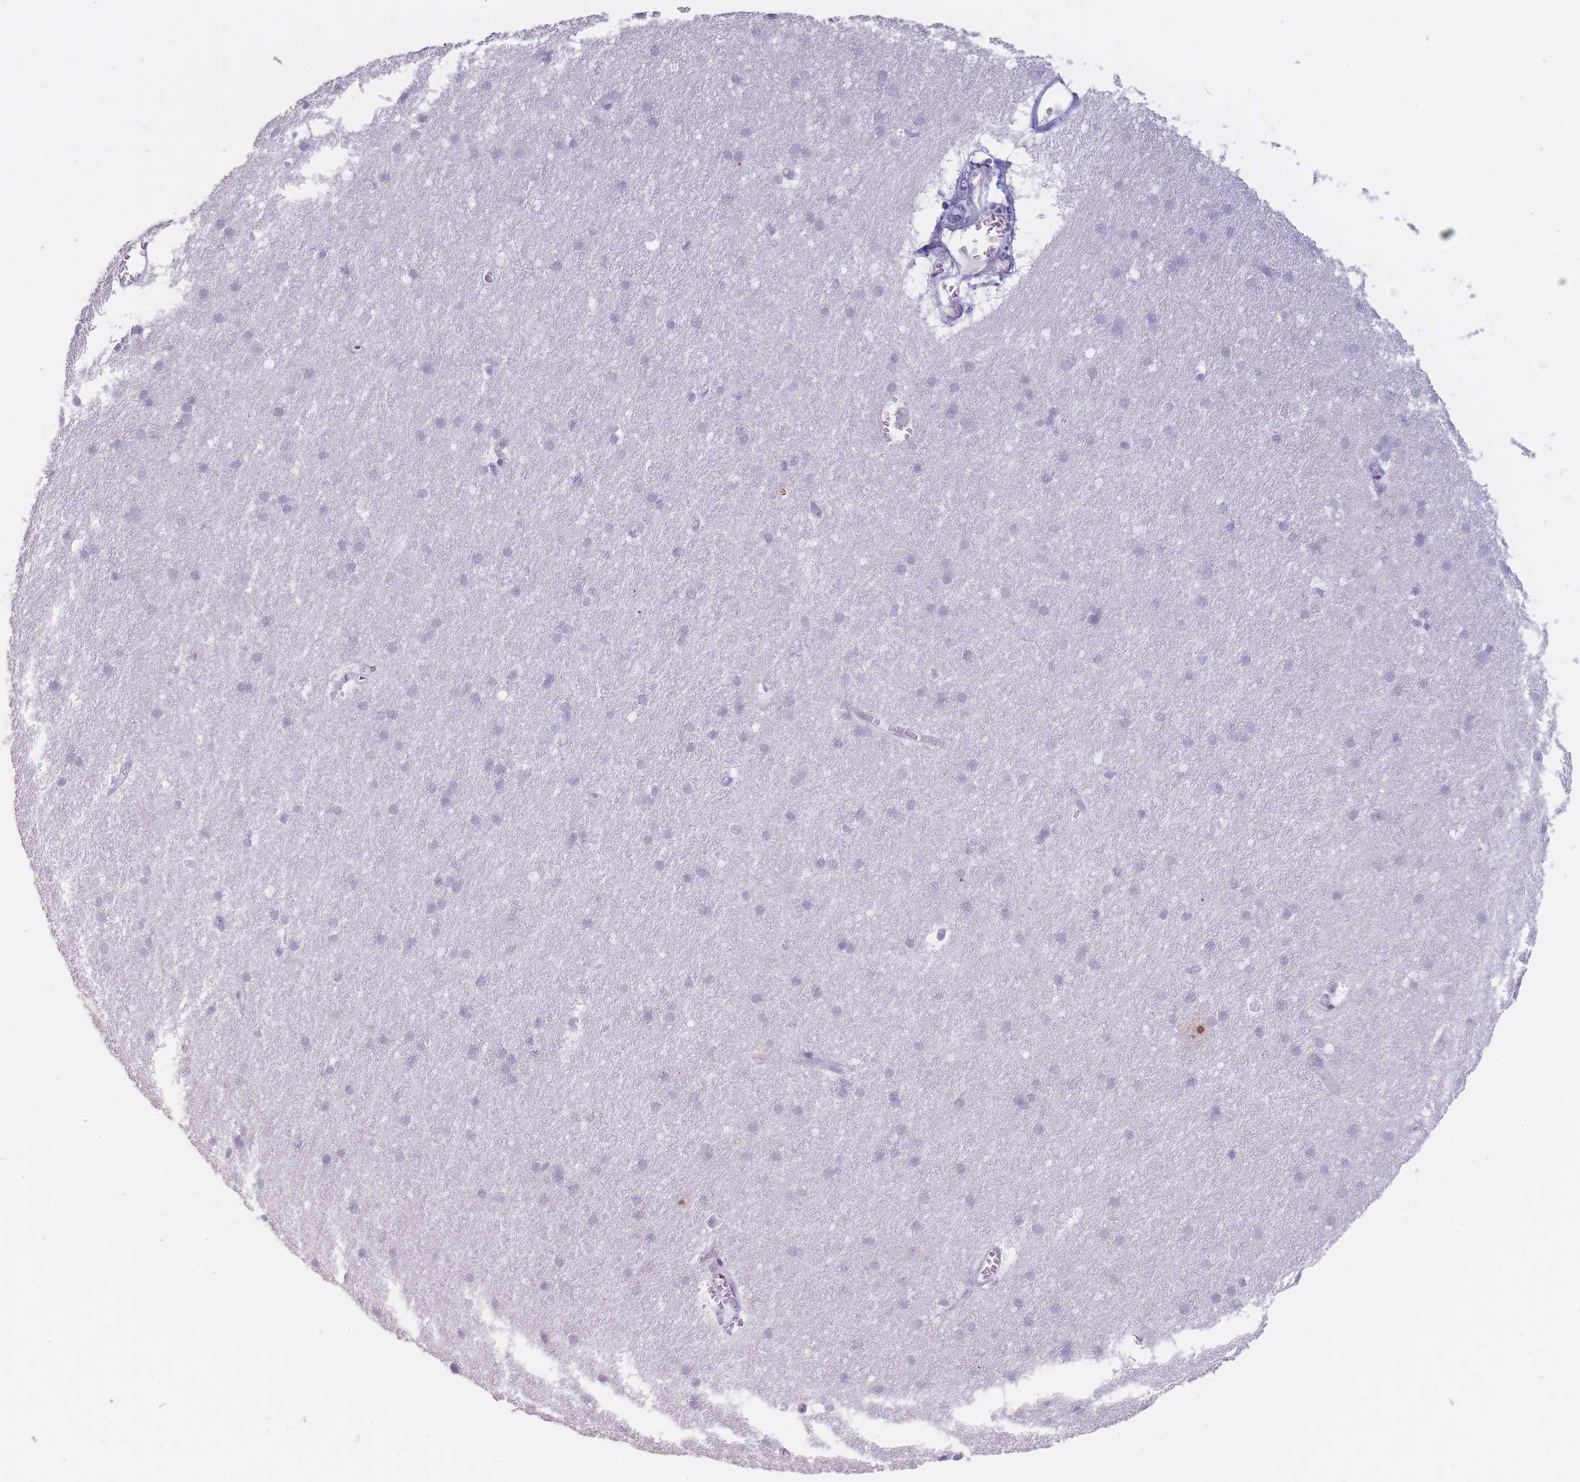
{"staining": {"intensity": "negative", "quantity": "none", "location": "none"}, "tissue": "cerebral cortex", "cell_type": "Endothelial cells", "image_type": "normal", "snomed": [{"axis": "morphology", "description": "Normal tissue, NOS"}, {"axis": "topography", "description": "Cerebral cortex"}], "caption": "An image of cerebral cortex stained for a protein shows no brown staining in endothelial cells. (Brightfield microscopy of DAB immunohistochemistry at high magnification).", "gene": "DCANP1", "patient": {"sex": "male", "age": 54}}